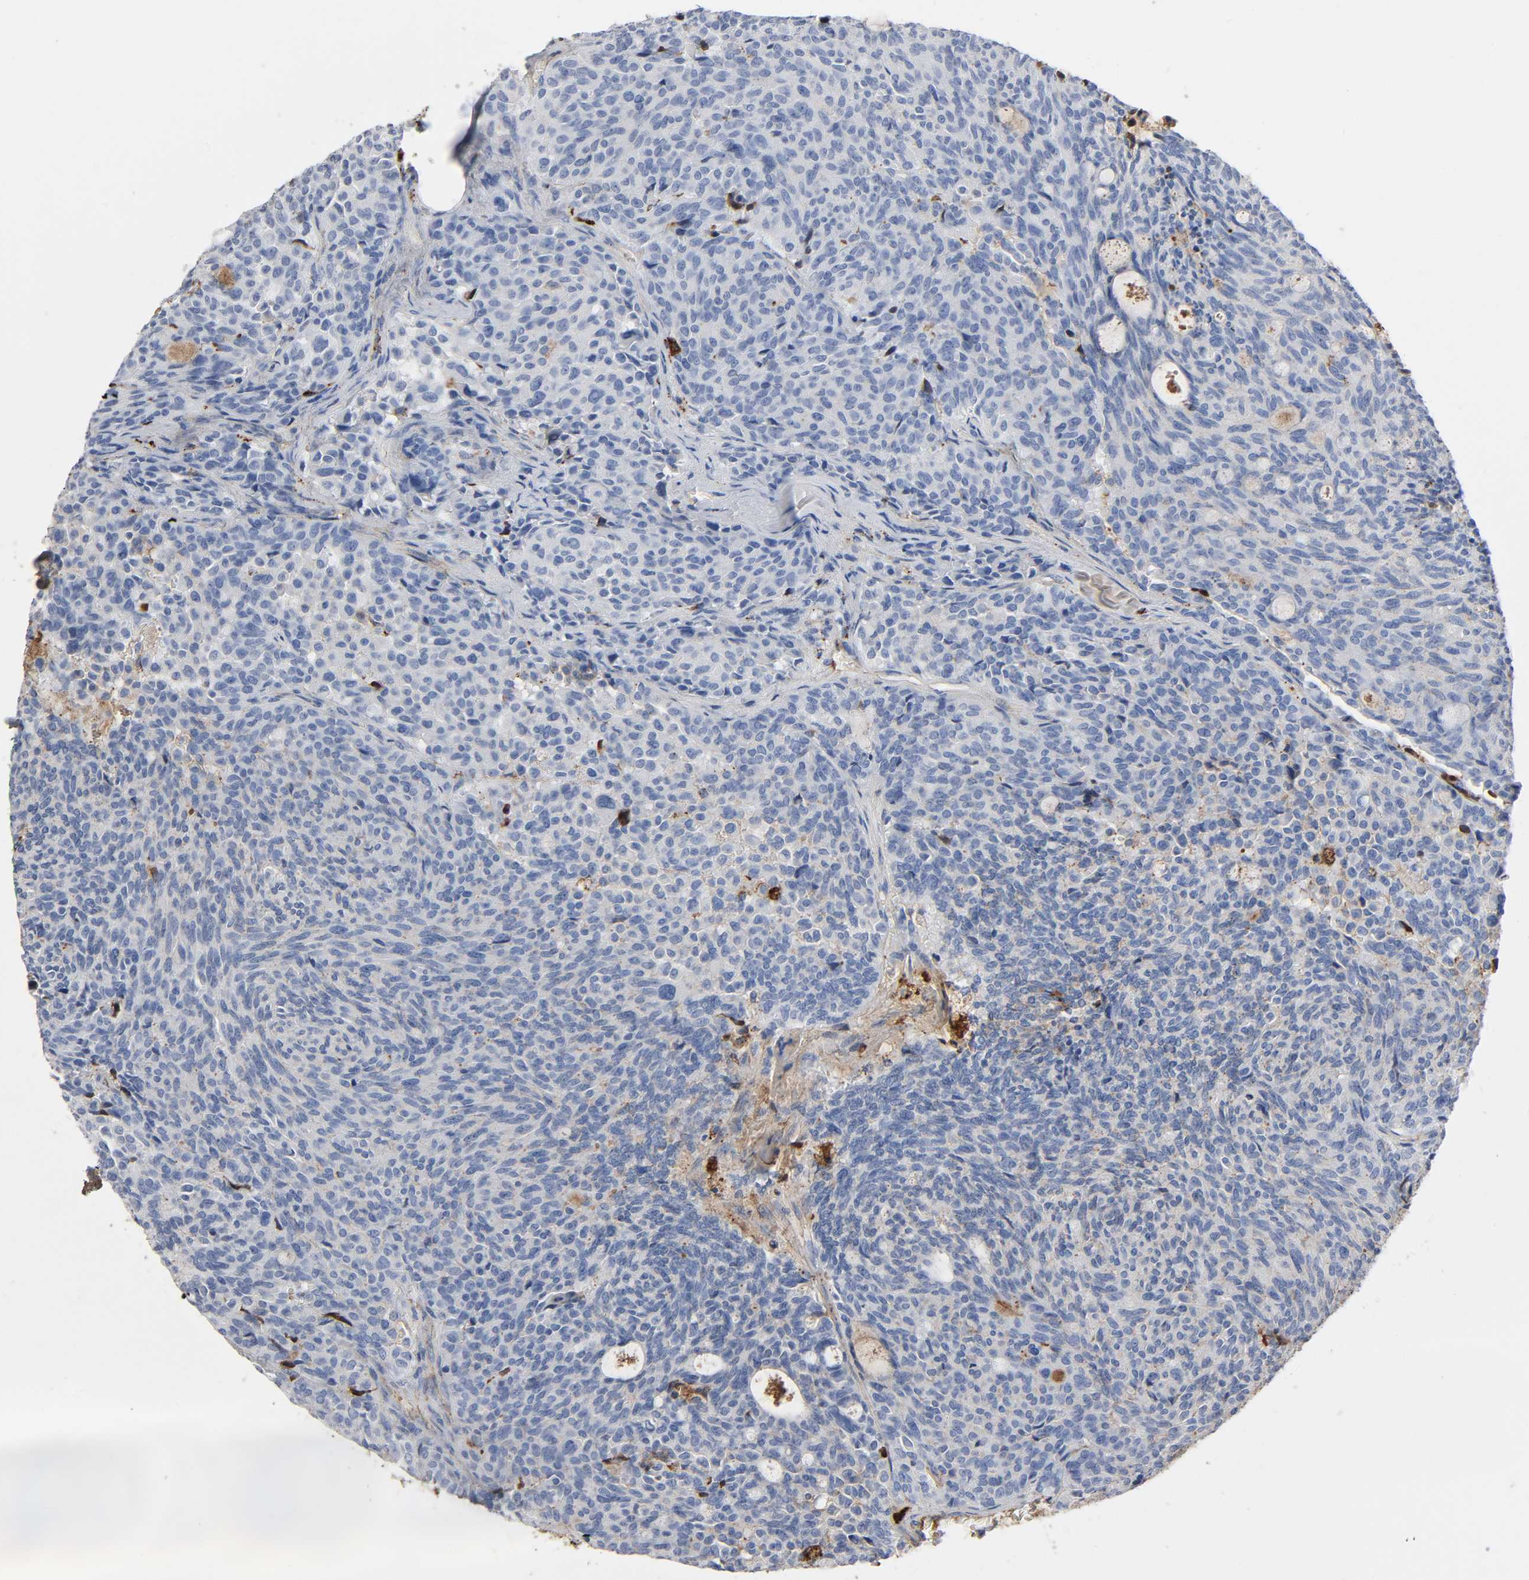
{"staining": {"intensity": "weak", "quantity": "<25%", "location": "cytoplasmic/membranous"}, "tissue": "carcinoid", "cell_type": "Tumor cells", "image_type": "cancer", "snomed": [{"axis": "morphology", "description": "Carcinoid, malignant, NOS"}, {"axis": "topography", "description": "Pancreas"}], "caption": "Tumor cells show no significant protein expression in malignant carcinoid.", "gene": "C3", "patient": {"sex": "female", "age": 54}}